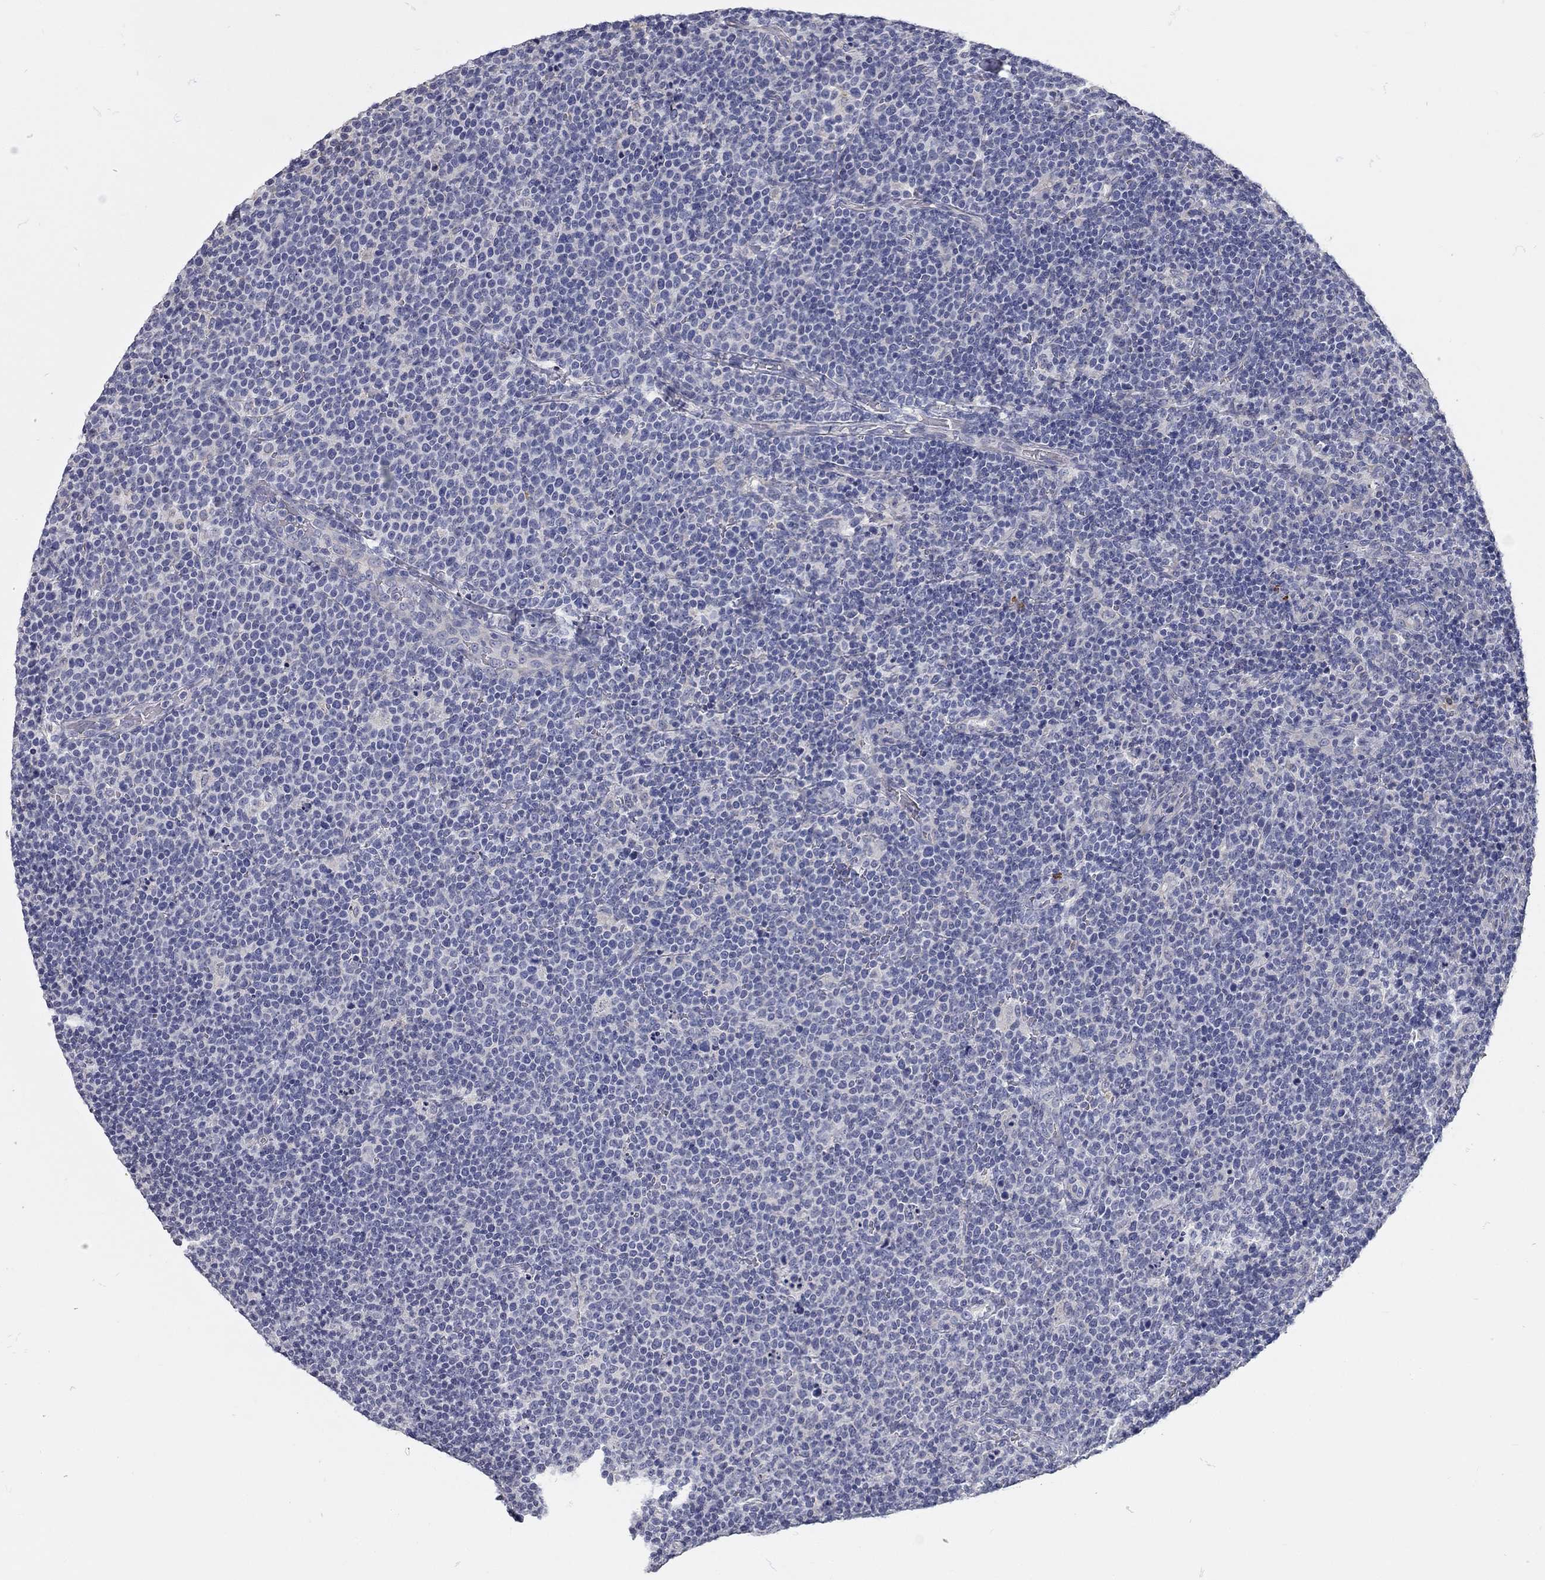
{"staining": {"intensity": "negative", "quantity": "none", "location": "none"}, "tissue": "lymphoma", "cell_type": "Tumor cells", "image_type": "cancer", "snomed": [{"axis": "morphology", "description": "Malignant lymphoma, non-Hodgkin's type, High grade"}, {"axis": "topography", "description": "Lymph node"}], "caption": "There is no significant staining in tumor cells of malignant lymphoma, non-Hodgkin's type (high-grade).", "gene": "C10orf90", "patient": {"sex": "male", "age": 61}}